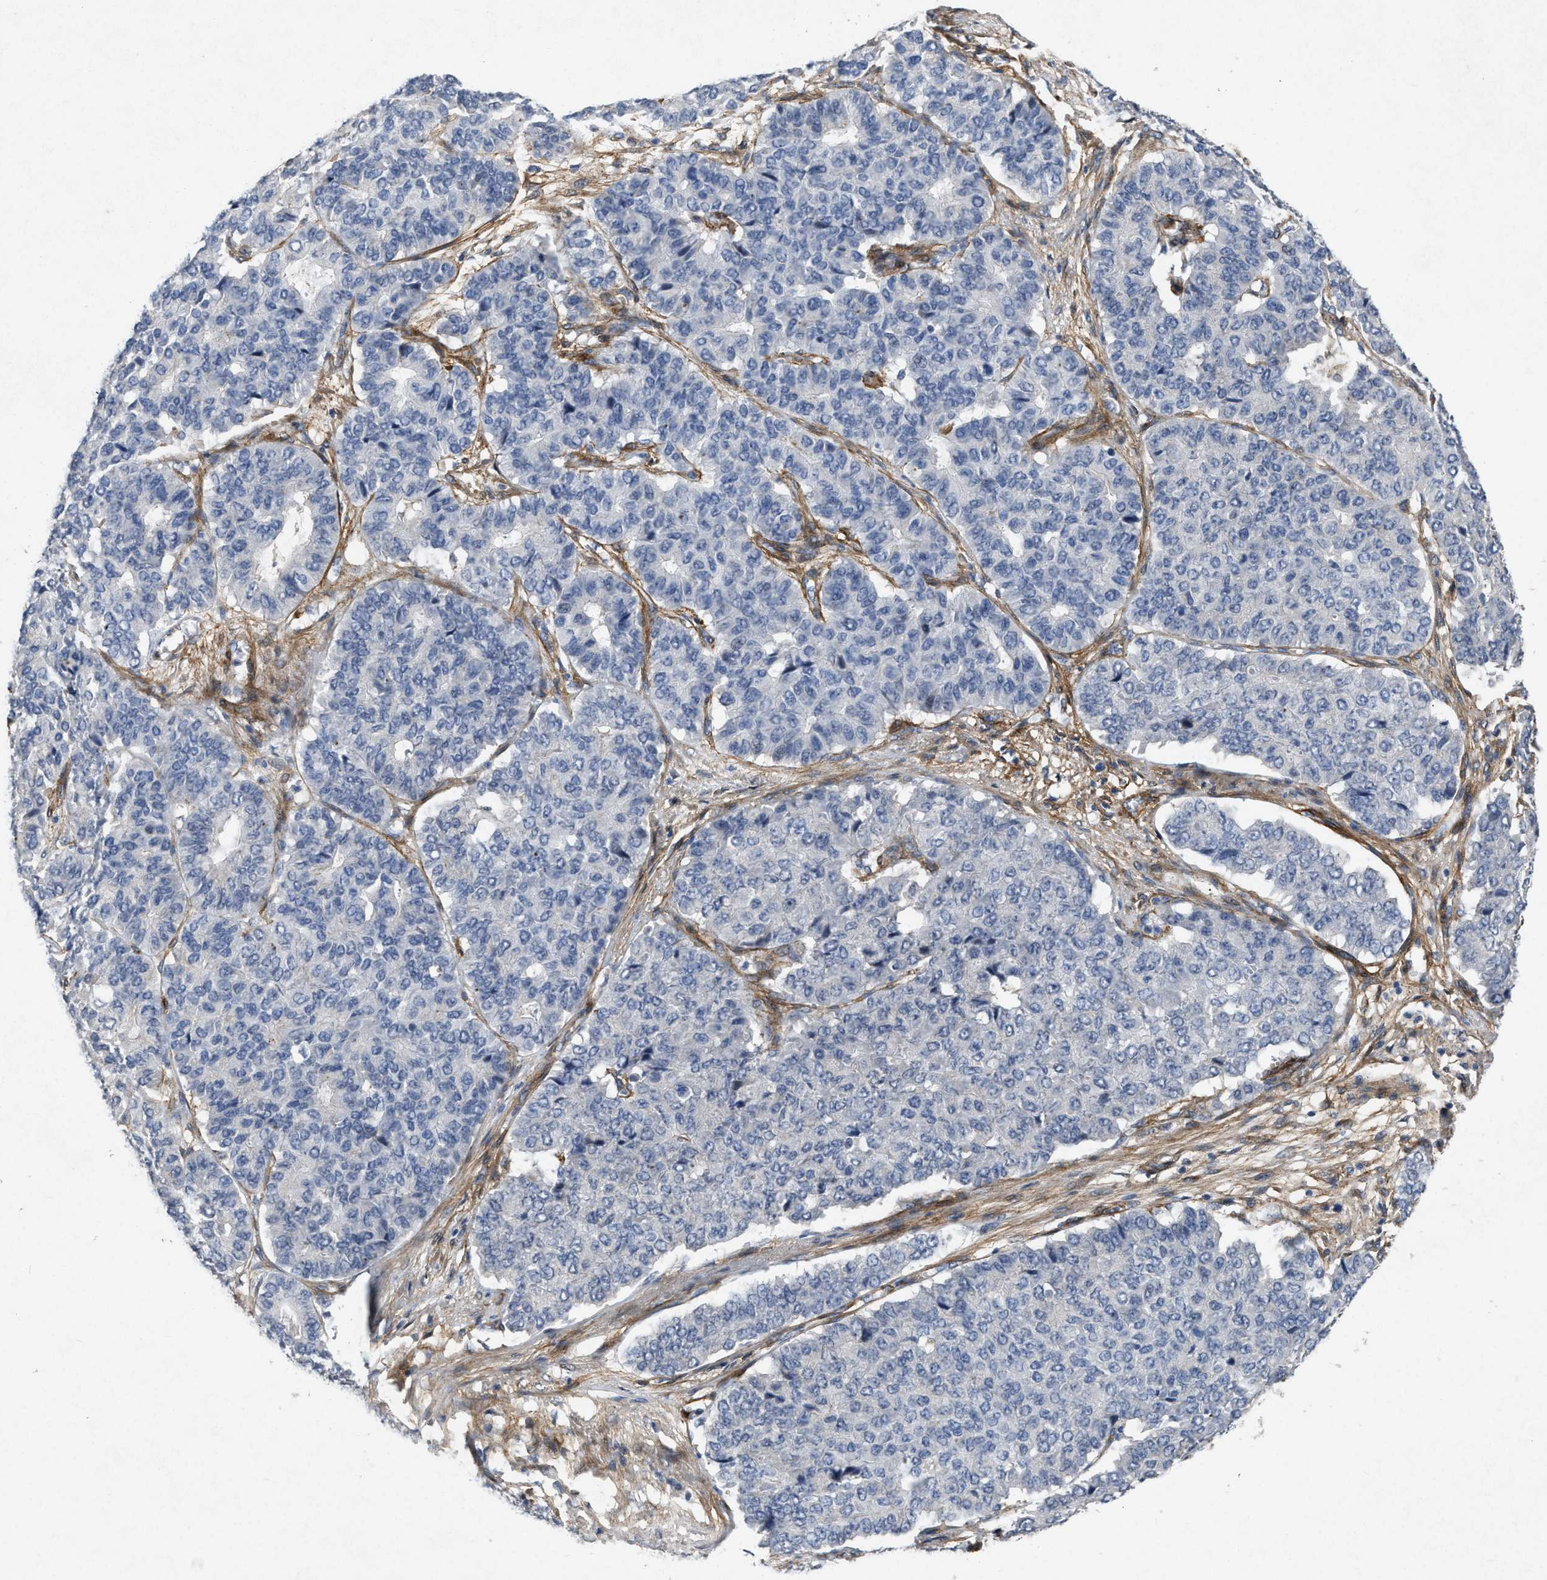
{"staining": {"intensity": "negative", "quantity": "none", "location": "none"}, "tissue": "pancreatic cancer", "cell_type": "Tumor cells", "image_type": "cancer", "snomed": [{"axis": "morphology", "description": "Adenocarcinoma, NOS"}, {"axis": "topography", "description": "Pancreas"}], "caption": "This is a image of IHC staining of pancreatic adenocarcinoma, which shows no positivity in tumor cells.", "gene": "PDGFRA", "patient": {"sex": "male", "age": 50}}